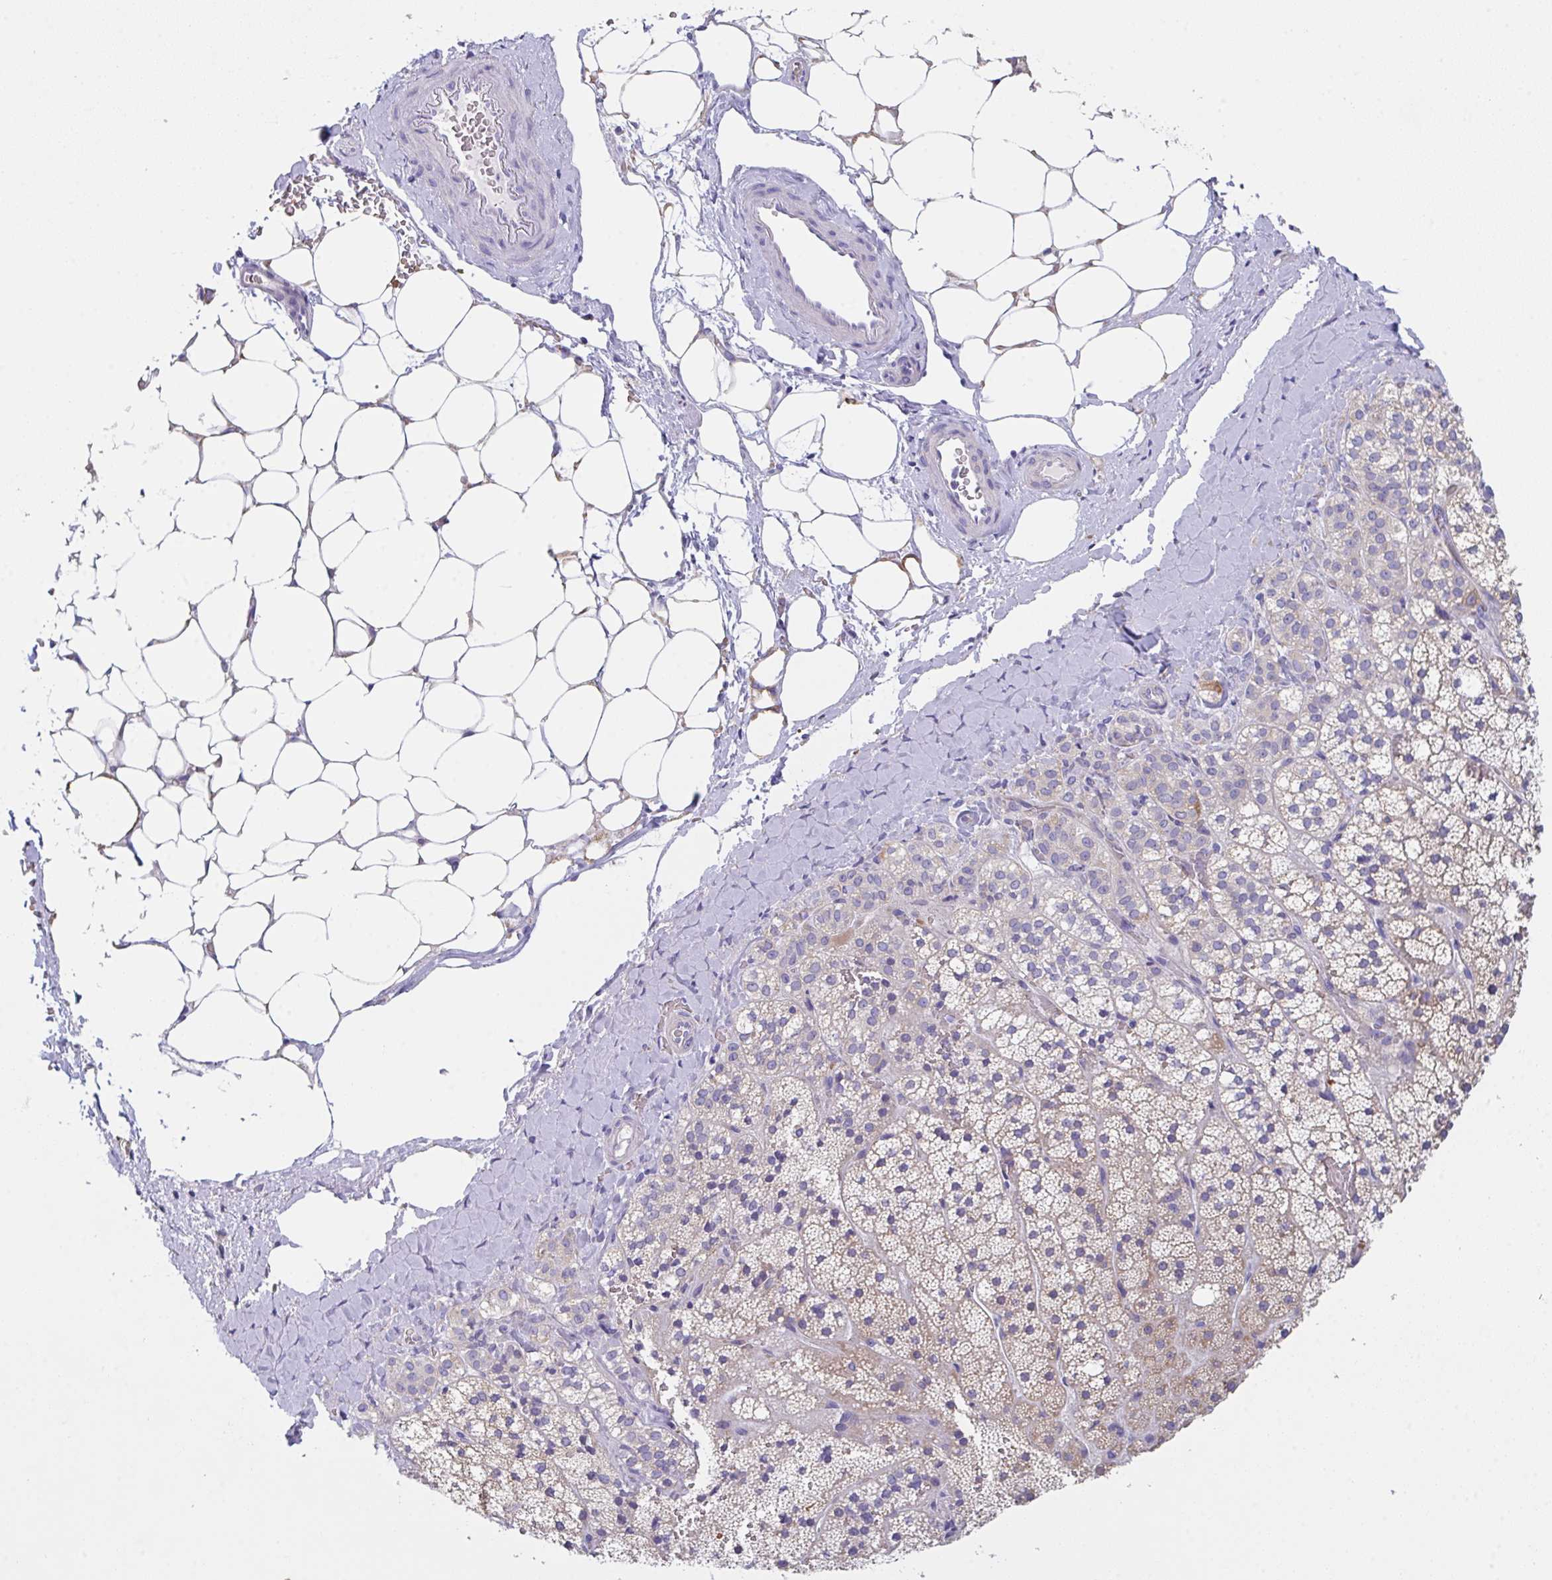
{"staining": {"intensity": "weak", "quantity": "25%-75%", "location": "cytoplasmic/membranous"}, "tissue": "adrenal gland", "cell_type": "Glandular cells", "image_type": "normal", "snomed": [{"axis": "morphology", "description": "Normal tissue, NOS"}, {"axis": "topography", "description": "Adrenal gland"}], "caption": "Unremarkable adrenal gland exhibits weak cytoplasmic/membranous positivity in approximately 25%-75% of glandular cells.", "gene": "TFAP2C", "patient": {"sex": "male", "age": 53}}